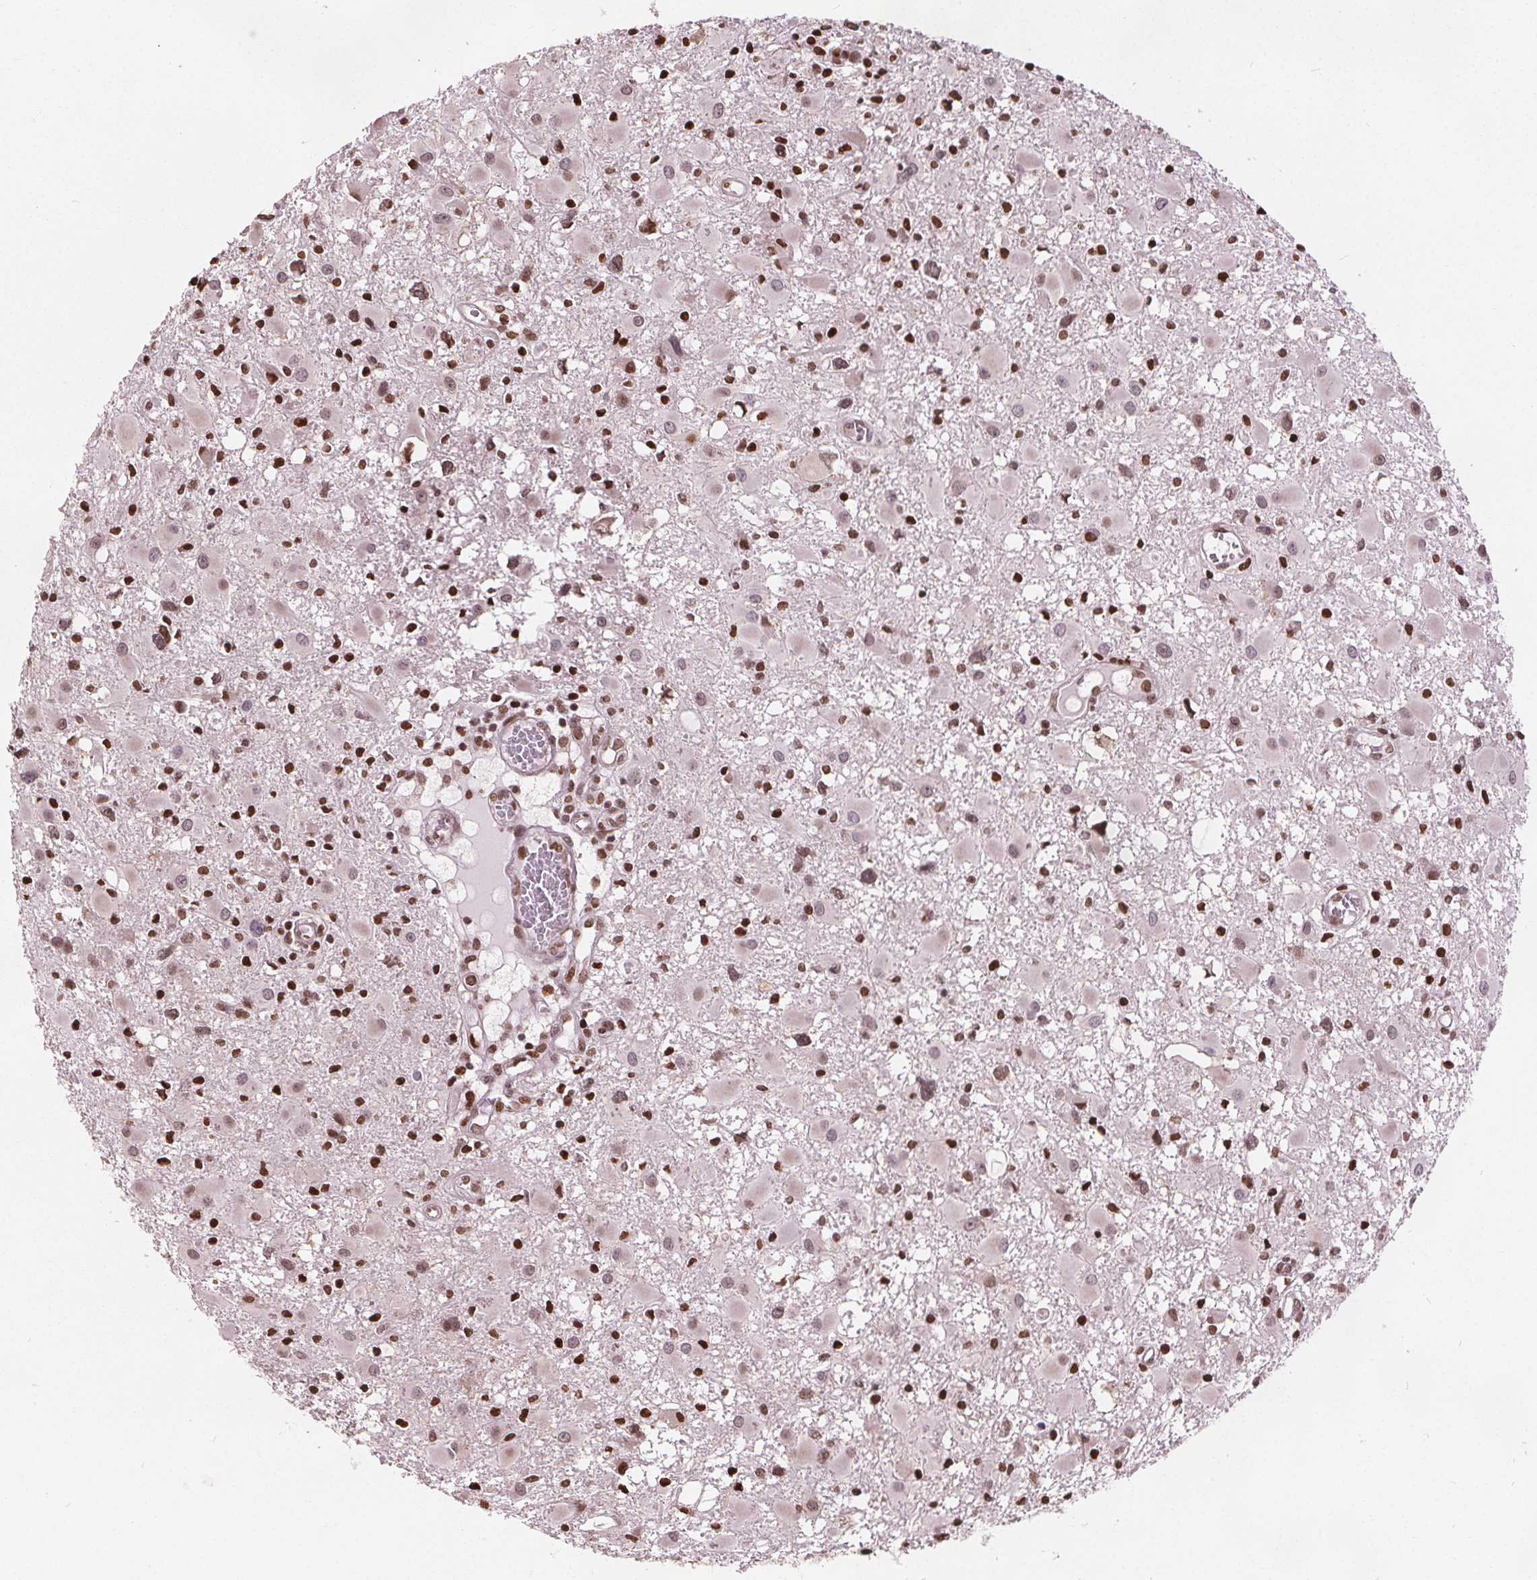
{"staining": {"intensity": "moderate", "quantity": ">75%", "location": "nuclear"}, "tissue": "glioma", "cell_type": "Tumor cells", "image_type": "cancer", "snomed": [{"axis": "morphology", "description": "Glioma, malignant, High grade"}, {"axis": "topography", "description": "Brain"}], "caption": "Glioma was stained to show a protein in brown. There is medium levels of moderate nuclear expression in about >75% of tumor cells.", "gene": "ISLR2", "patient": {"sex": "male", "age": 54}}